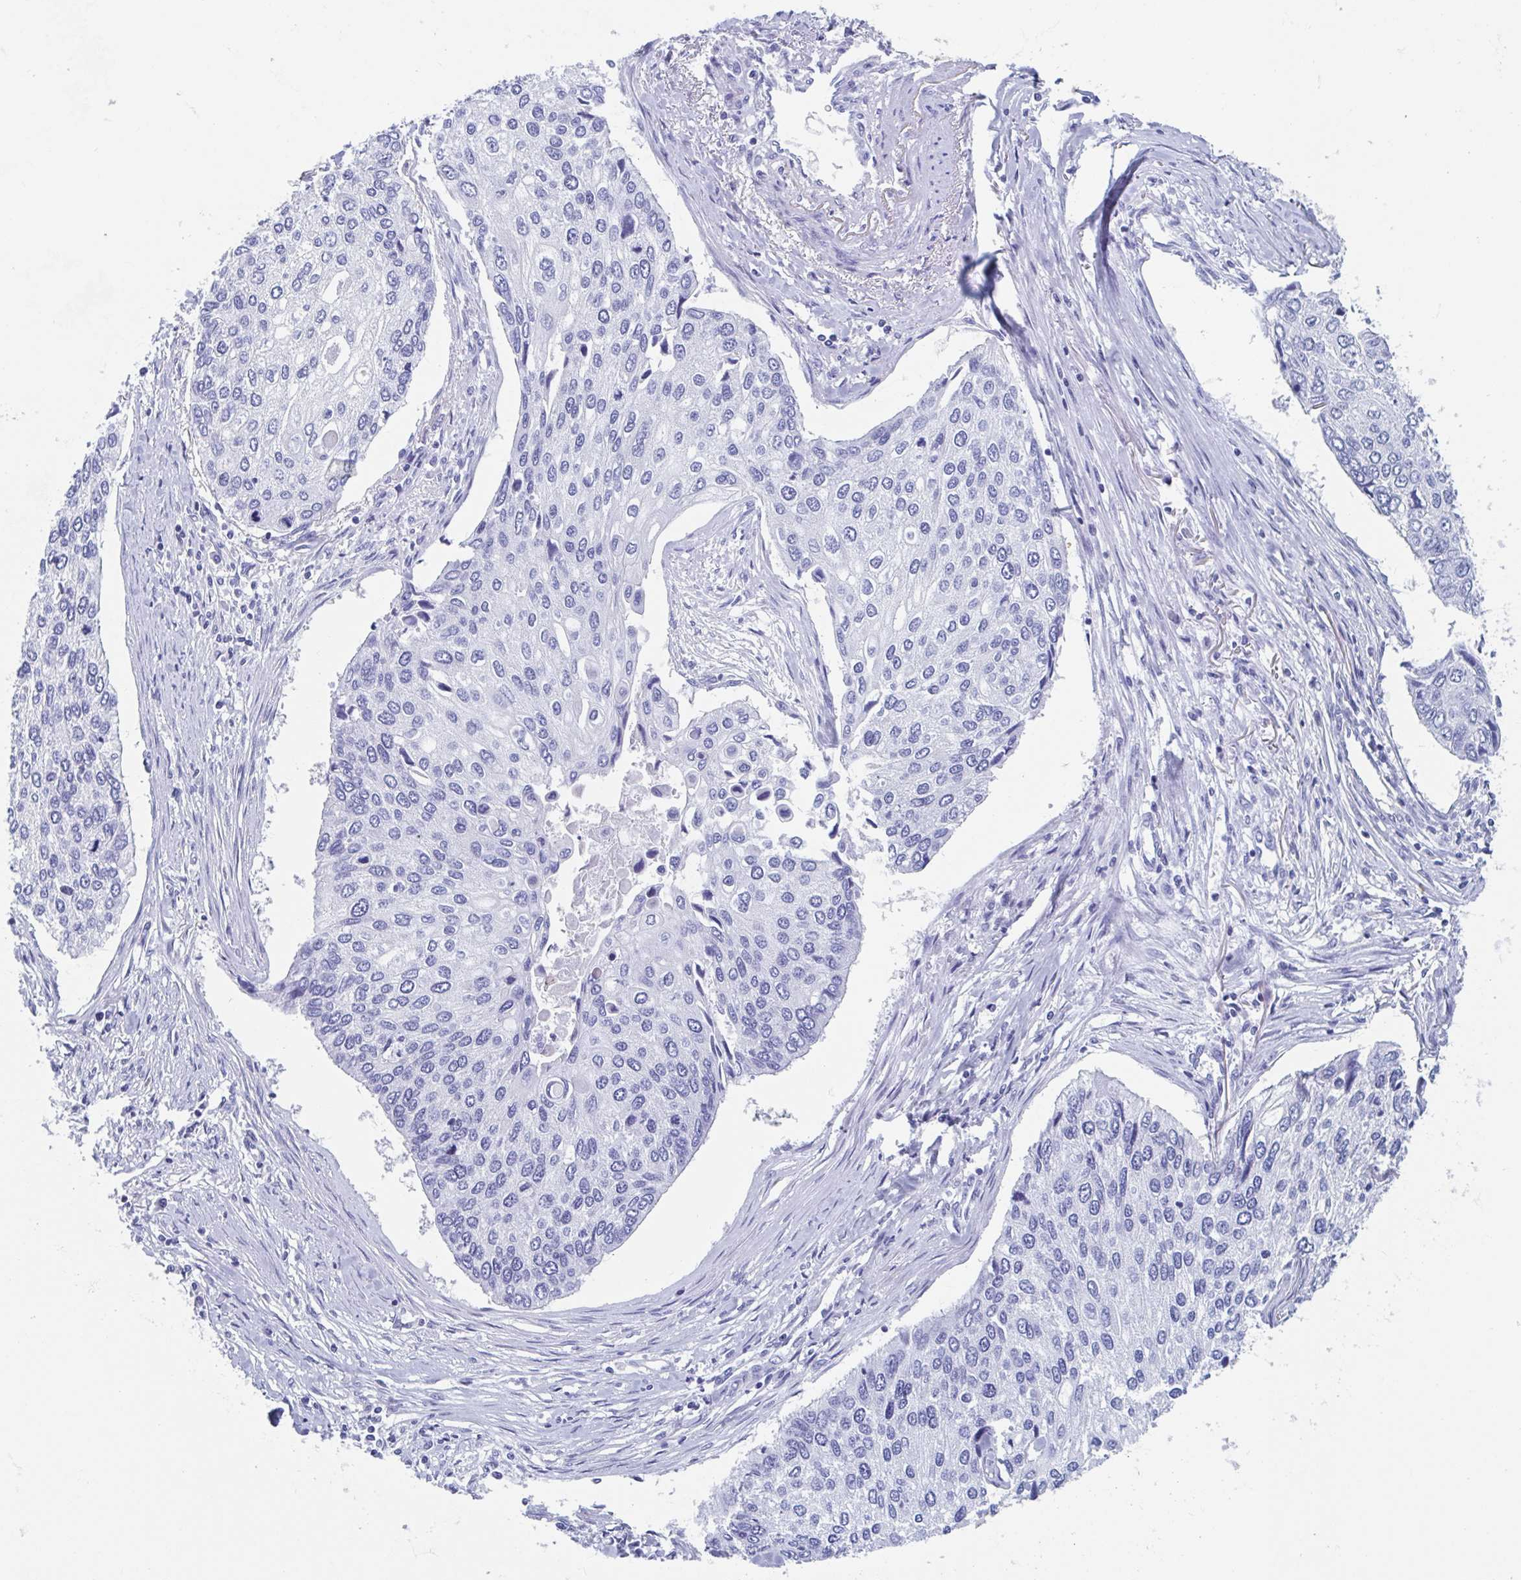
{"staining": {"intensity": "negative", "quantity": "none", "location": "none"}, "tissue": "lung cancer", "cell_type": "Tumor cells", "image_type": "cancer", "snomed": [{"axis": "morphology", "description": "Squamous cell carcinoma, NOS"}, {"axis": "morphology", "description": "Squamous cell carcinoma, metastatic, NOS"}, {"axis": "topography", "description": "Lung"}], "caption": "There is no significant expression in tumor cells of lung cancer.", "gene": "SHCBP1L", "patient": {"sex": "male", "age": 63}}